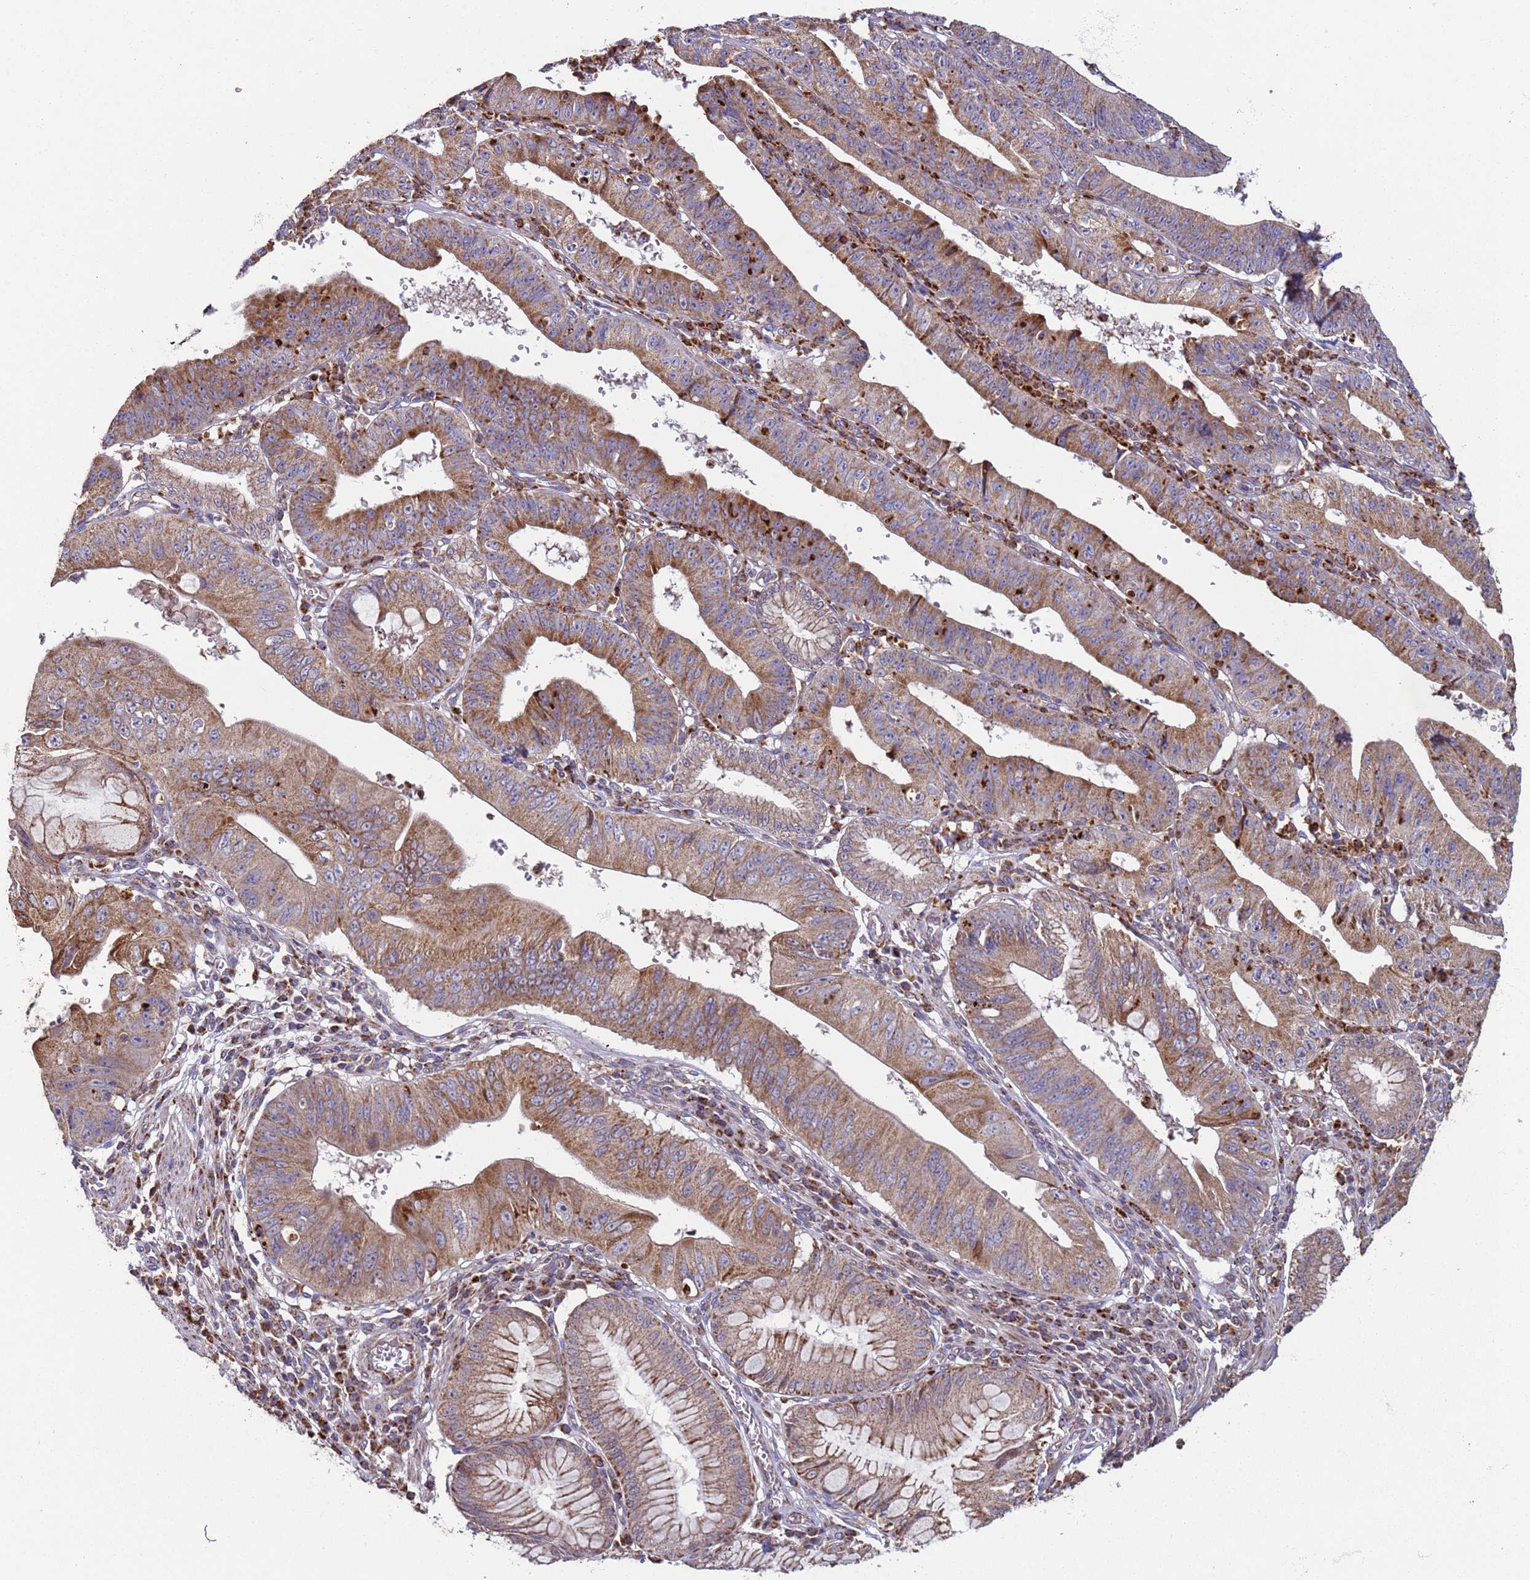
{"staining": {"intensity": "moderate", "quantity": ">75%", "location": "cytoplasmic/membranous"}, "tissue": "stomach cancer", "cell_type": "Tumor cells", "image_type": "cancer", "snomed": [{"axis": "morphology", "description": "Adenocarcinoma, NOS"}, {"axis": "topography", "description": "Stomach"}], "caption": "Stomach adenocarcinoma stained with a brown dye displays moderate cytoplasmic/membranous positive positivity in approximately >75% of tumor cells.", "gene": "FBXO33", "patient": {"sex": "male", "age": 59}}